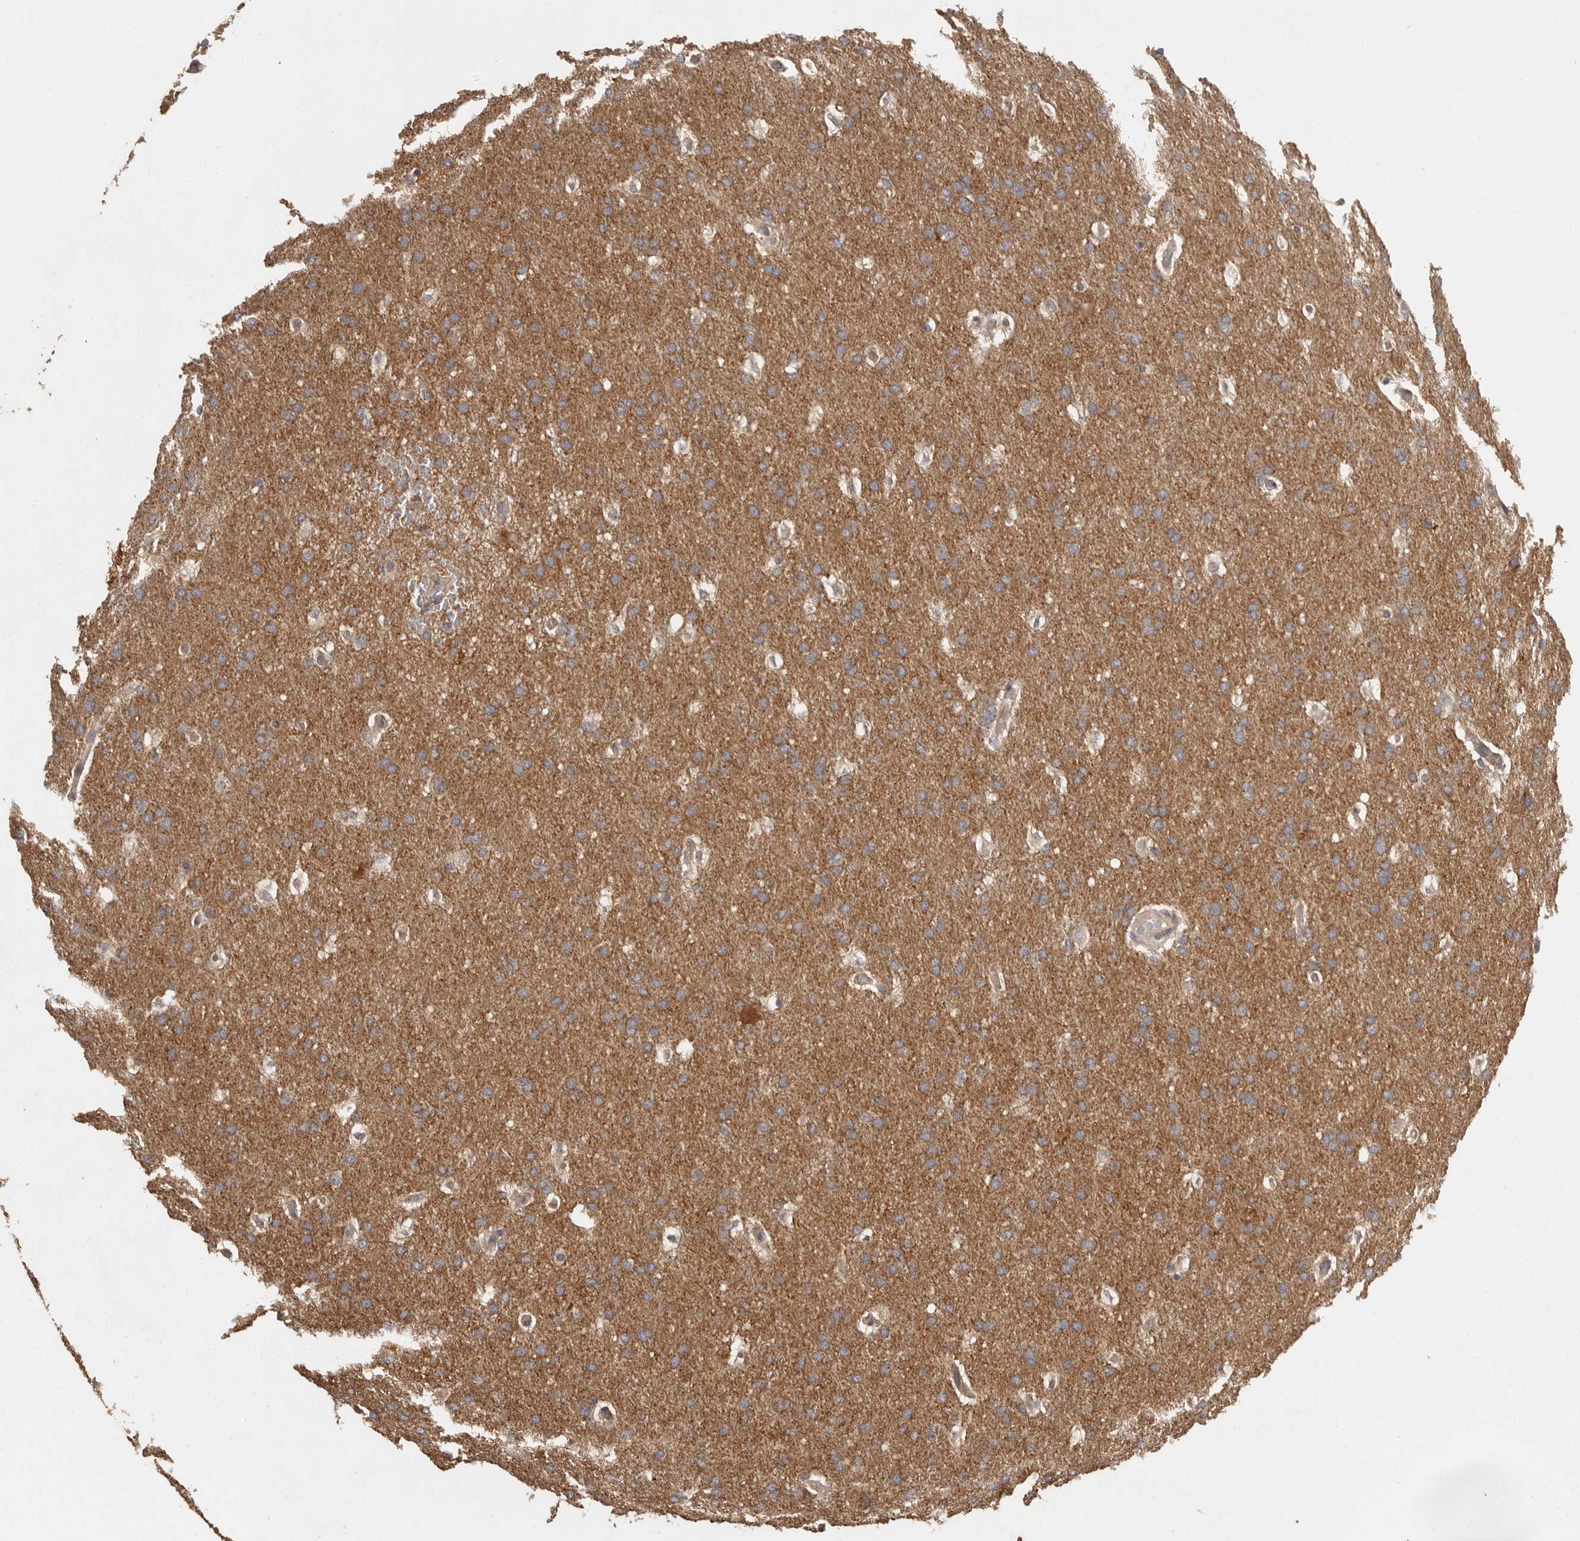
{"staining": {"intensity": "moderate", "quantity": ">75%", "location": "cytoplasmic/membranous"}, "tissue": "glioma", "cell_type": "Tumor cells", "image_type": "cancer", "snomed": [{"axis": "morphology", "description": "Glioma, malignant, Low grade"}, {"axis": "topography", "description": "Brain"}], "caption": "This image demonstrates immunohistochemistry (IHC) staining of human glioma, with medium moderate cytoplasmic/membranous positivity in about >75% of tumor cells.", "gene": "BAIAP2", "patient": {"sex": "female", "age": 37}}